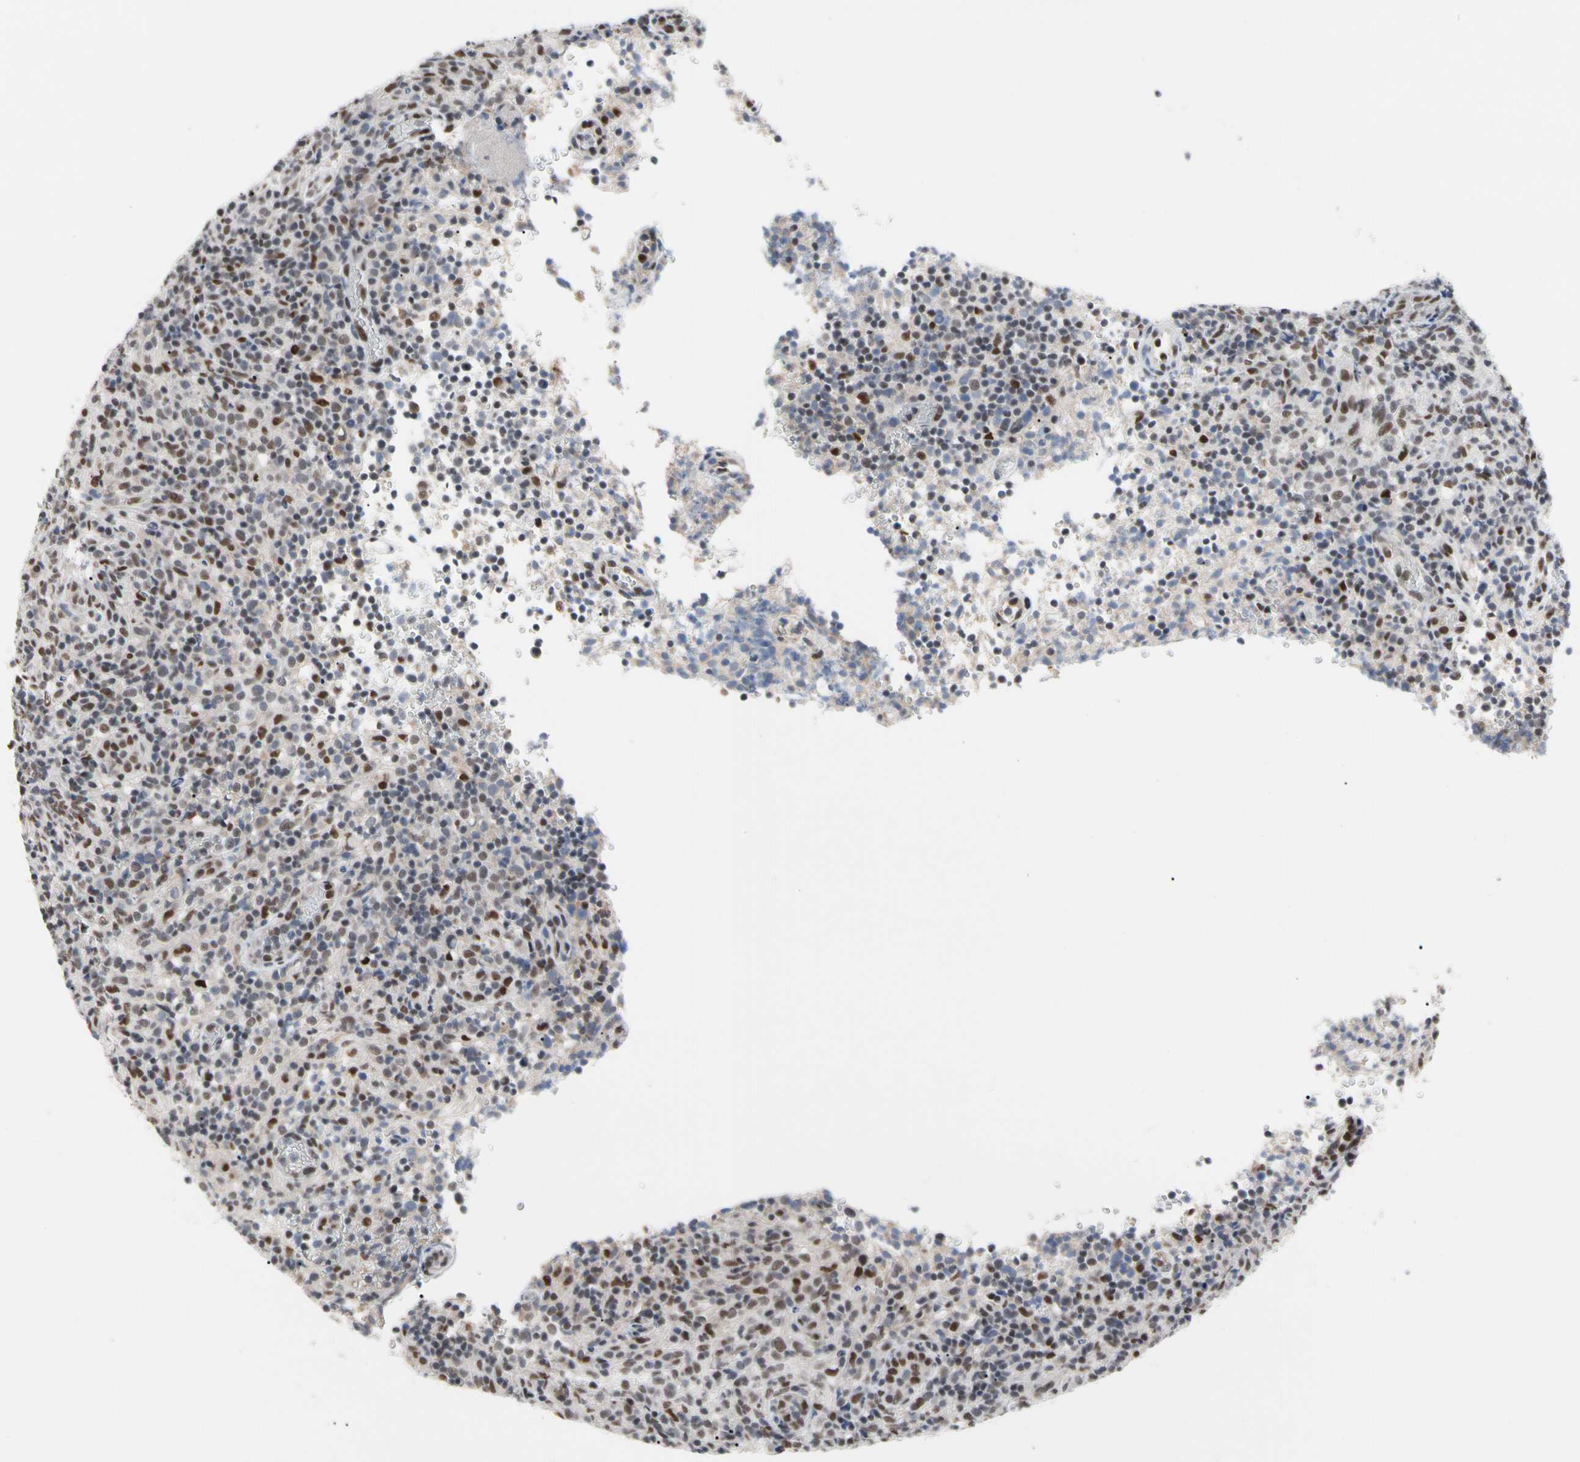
{"staining": {"intensity": "moderate", "quantity": "25%-75%", "location": "nuclear"}, "tissue": "lymphoma", "cell_type": "Tumor cells", "image_type": "cancer", "snomed": [{"axis": "morphology", "description": "Malignant lymphoma, non-Hodgkin's type, High grade"}, {"axis": "topography", "description": "Lymph node"}], "caption": "Tumor cells reveal medium levels of moderate nuclear staining in approximately 25%-75% of cells in lymphoma. (Brightfield microscopy of DAB IHC at high magnification).", "gene": "FAM98B", "patient": {"sex": "female", "age": 76}}